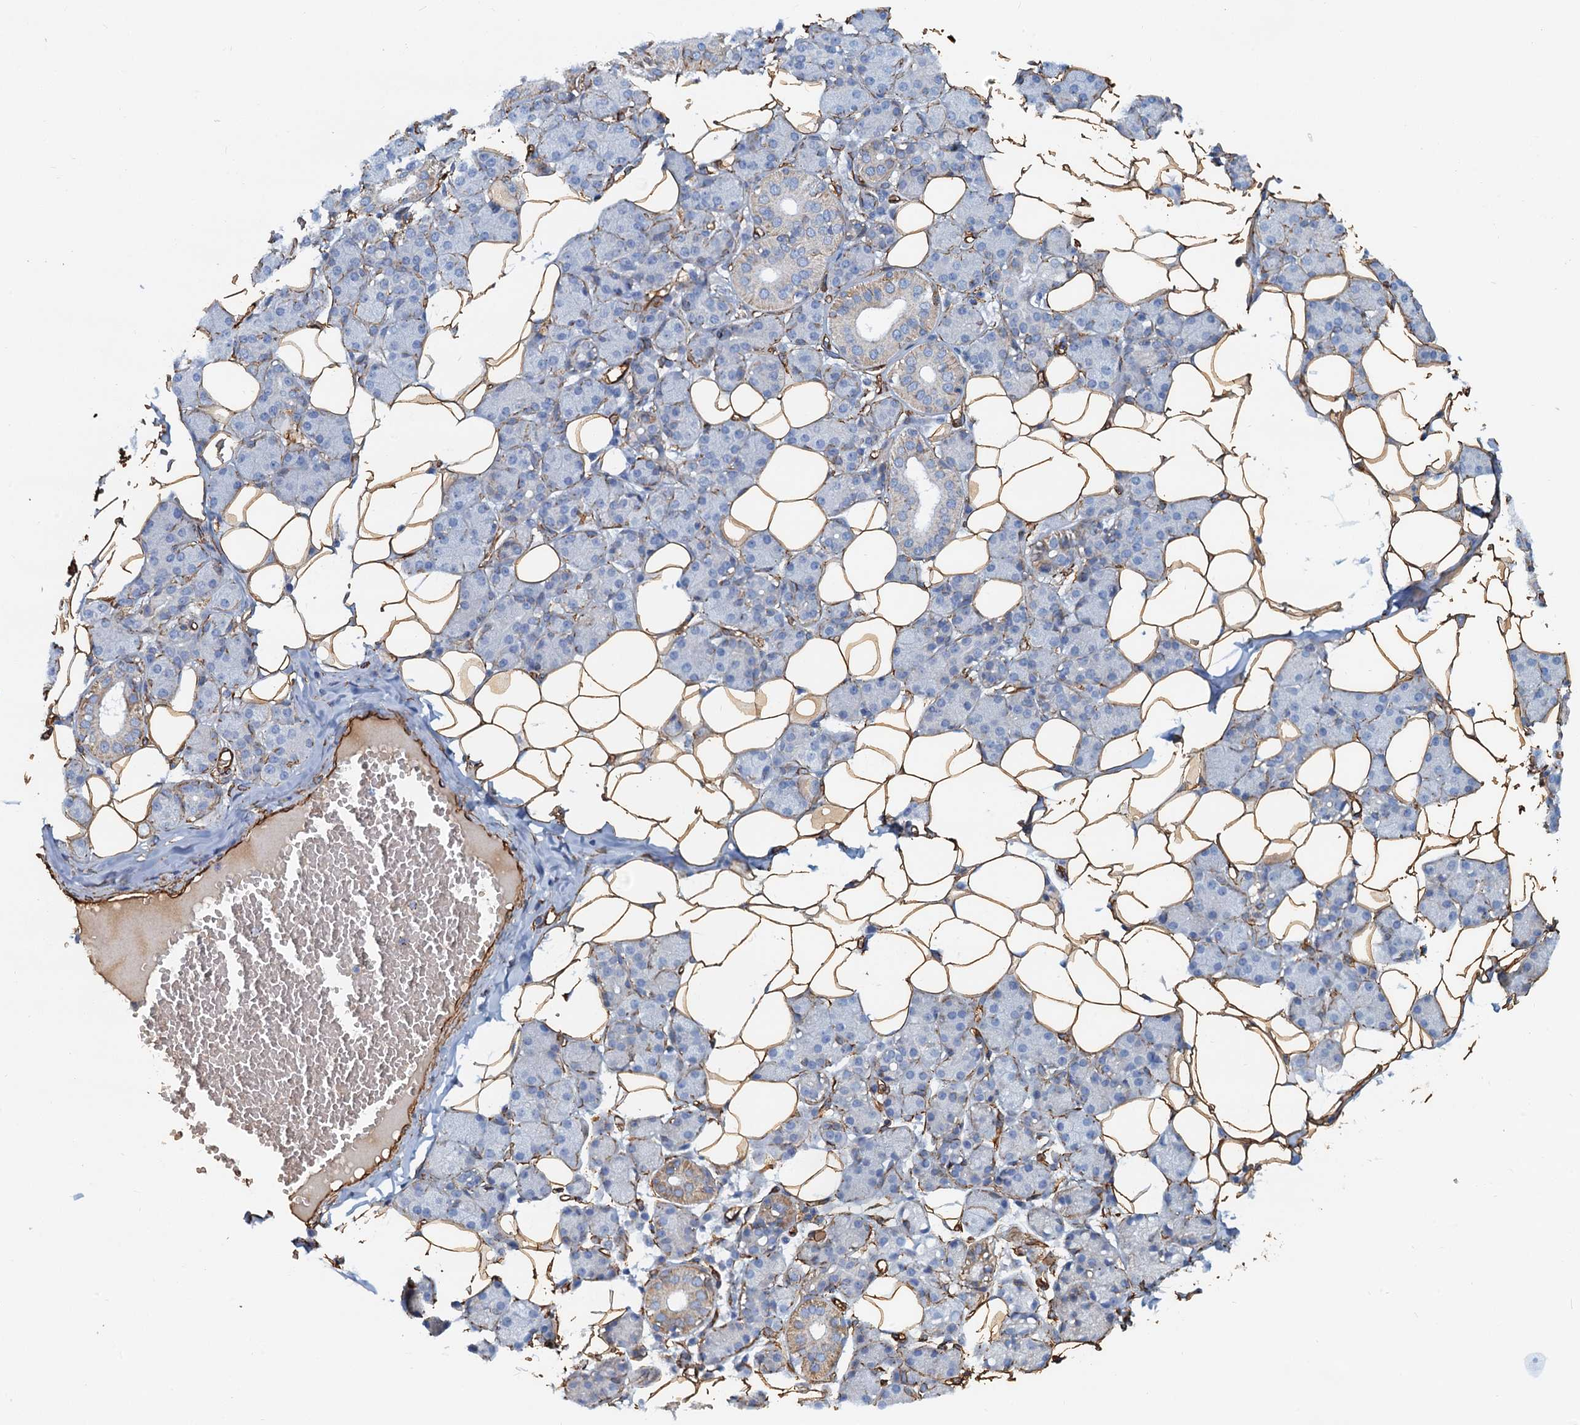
{"staining": {"intensity": "weak", "quantity": "<25%", "location": "cytoplasmic/membranous"}, "tissue": "salivary gland", "cell_type": "Glandular cells", "image_type": "normal", "snomed": [{"axis": "morphology", "description": "Normal tissue, NOS"}, {"axis": "topography", "description": "Salivary gland"}], "caption": "Protein analysis of benign salivary gland demonstrates no significant staining in glandular cells.", "gene": "DGKG", "patient": {"sex": "female", "age": 33}}